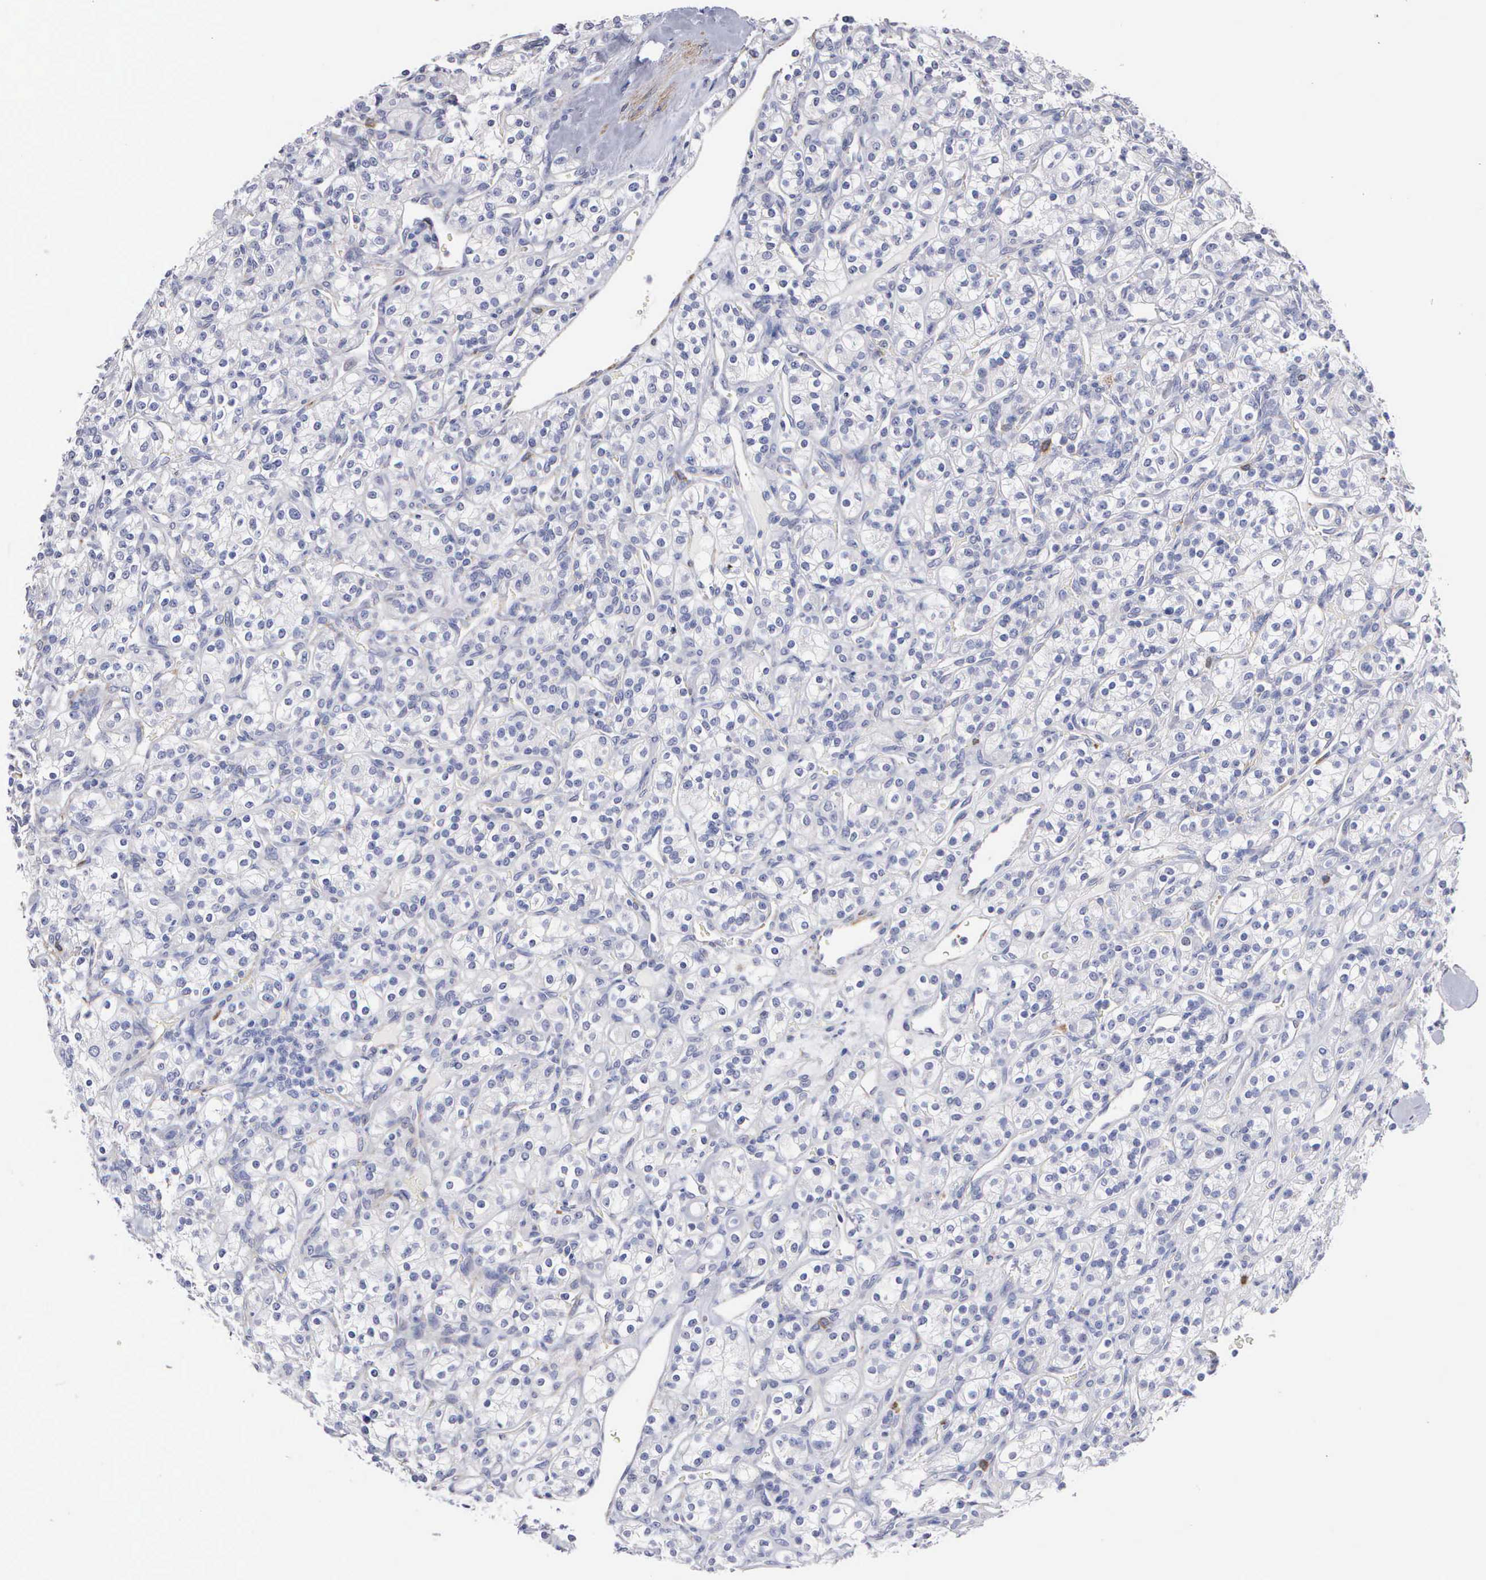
{"staining": {"intensity": "negative", "quantity": "none", "location": "none"}, "tissue": "renal cancer", "cell_type": "Tumor cells", "image_type": "cancer", "snomed": [{"axis": "morphology", "description": "Adenocarcinoma, NOS"}, {"axis": "topography", "description": "Kidney"}], "caption": "The histopathology image exhibits no staining of tumor cells in renal cancer. Nuclei are stained in blue.", "gene": "ELFN2", "patient": {"sex": "male", "age": 77}}